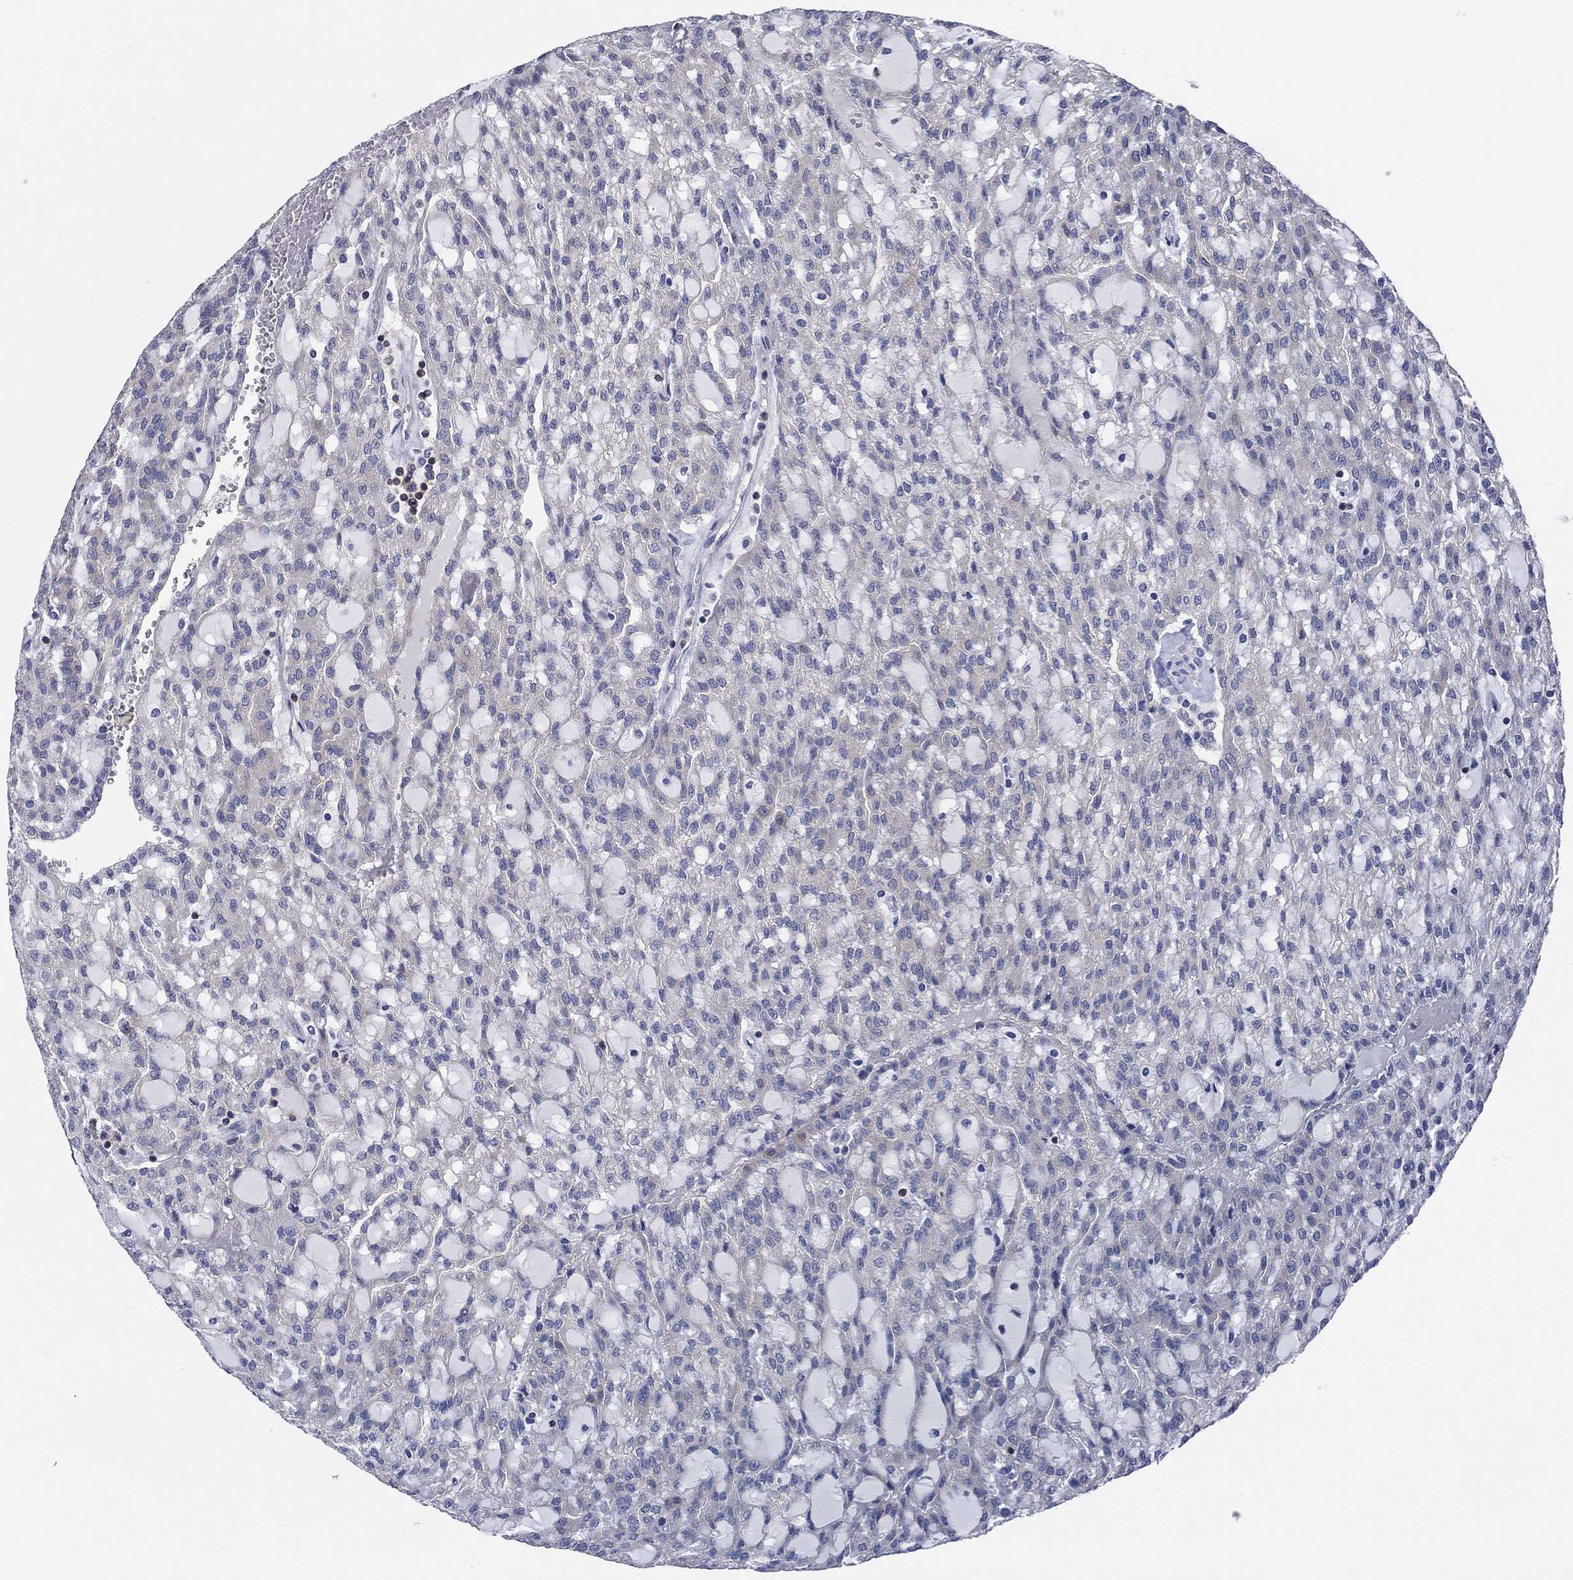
{"staining": {"intensity": "negative", "quantity": "none", "location": "none"}, "tissue": "renal cancer", "cell_type": "Tumor cells", "image_type": "cancer", "snomed": [{"axis": "morphology", "description": "Adenocarcinoma, NOS"}, {"axis": "topography", "description": "Kidney"}], "caption": "Renal cancer was stained to show a protein in brown. There is no significant staining in tumor cells.", "gene": "PVR", "patient": {"sex": "male", "age": 63}}